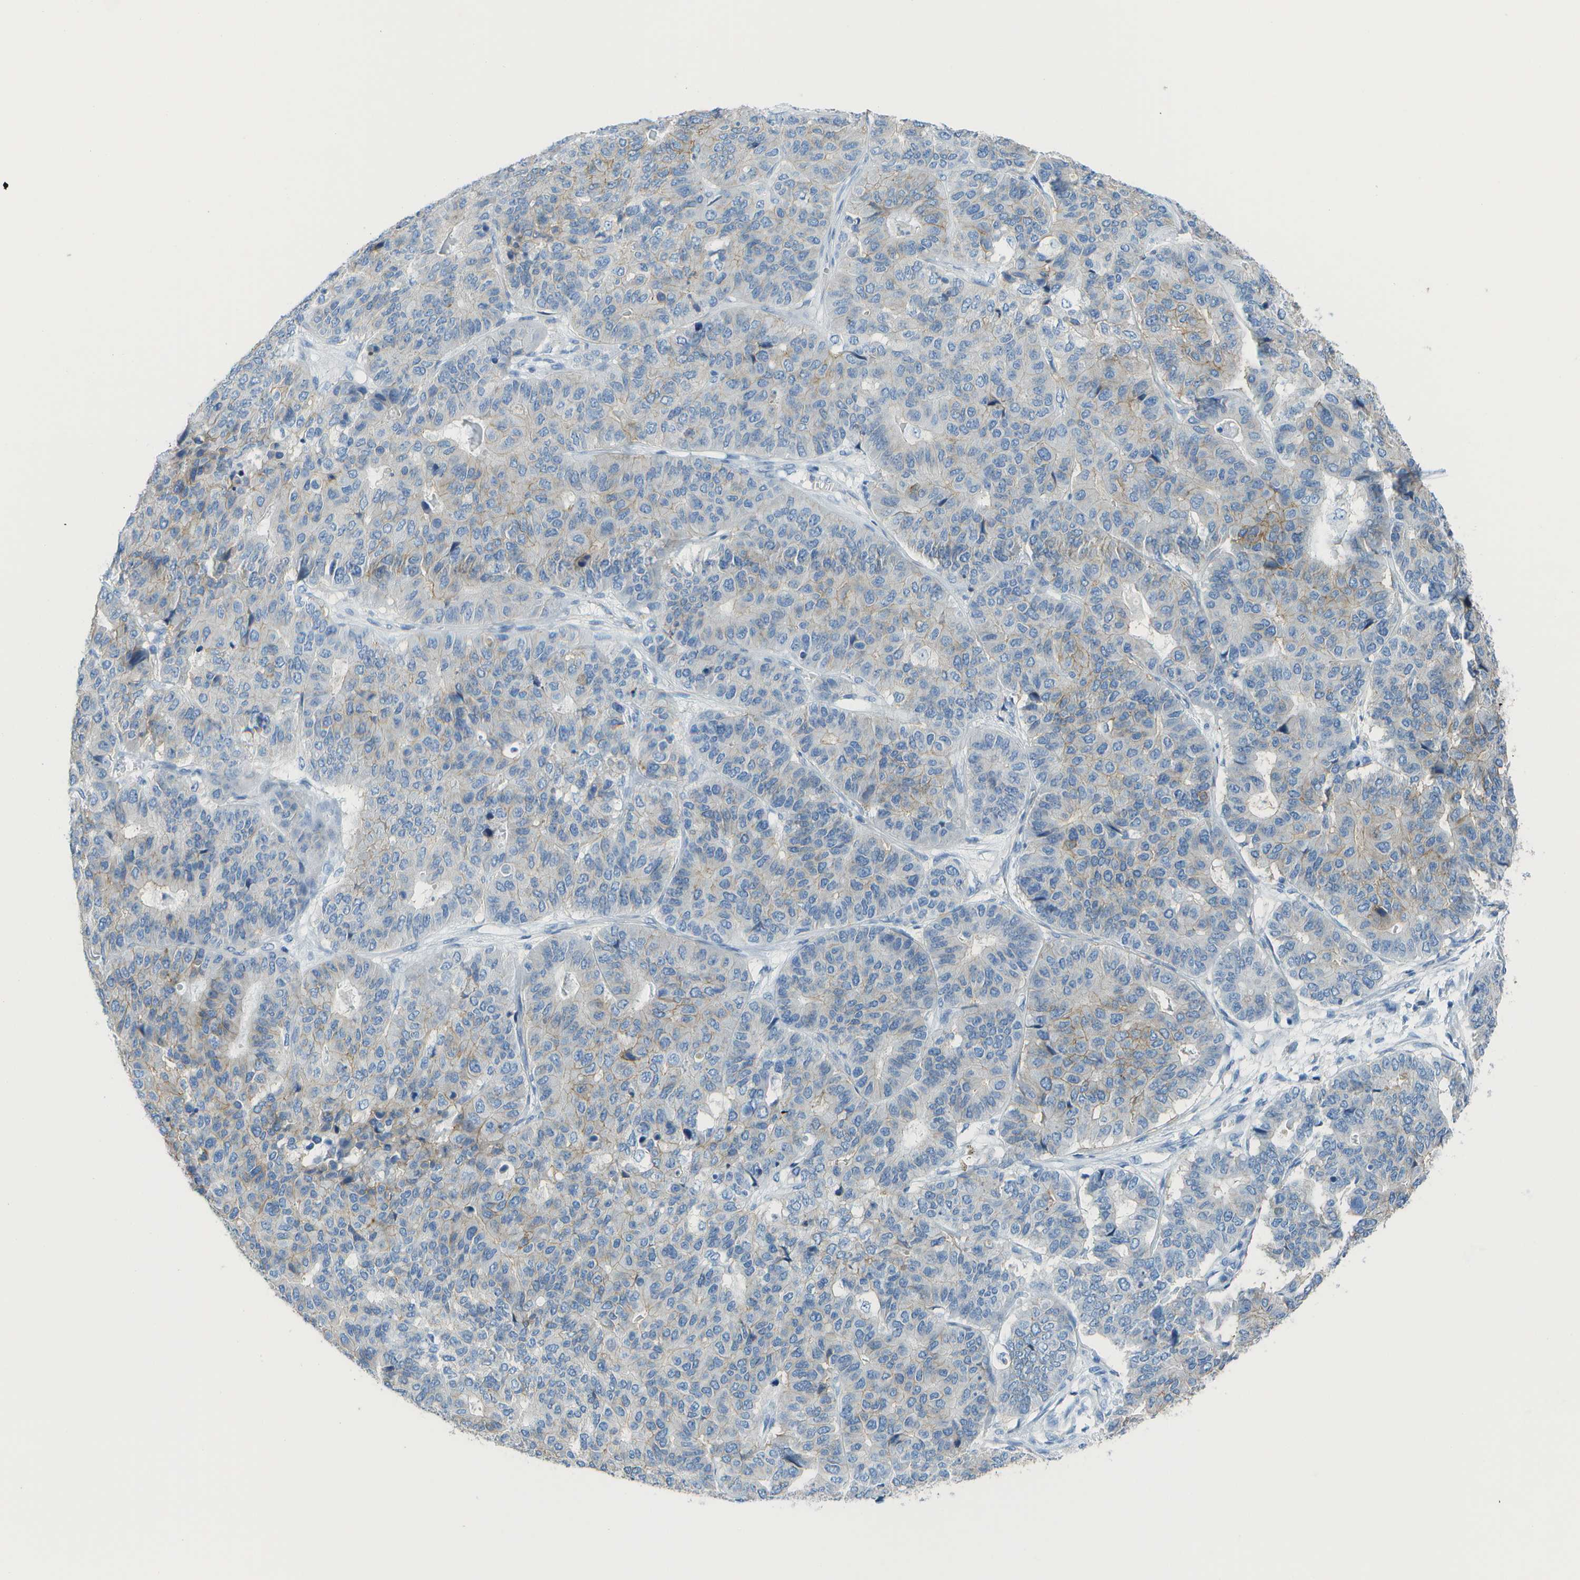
{"staining": {"intensity": "negative", "quantity": "none", "location": "none"}, "tissue": "pancreatic cancer", "cell_type": "Tumor cells", "image_type": "cancer", "snomed": [{"axis": "morphology", "description": "Adenocarcinoma, NOS"}, {"axis": "topography", "description": "Pancreas"}], "caption": "An IHC histopathology image of adenocarcinoma (pancreatic) is shown. There is no staining in tumor cells of adenocarcinoma (pancreatic).", "gene": "CD46", "patient": {"sex": "male", "age": 50}}